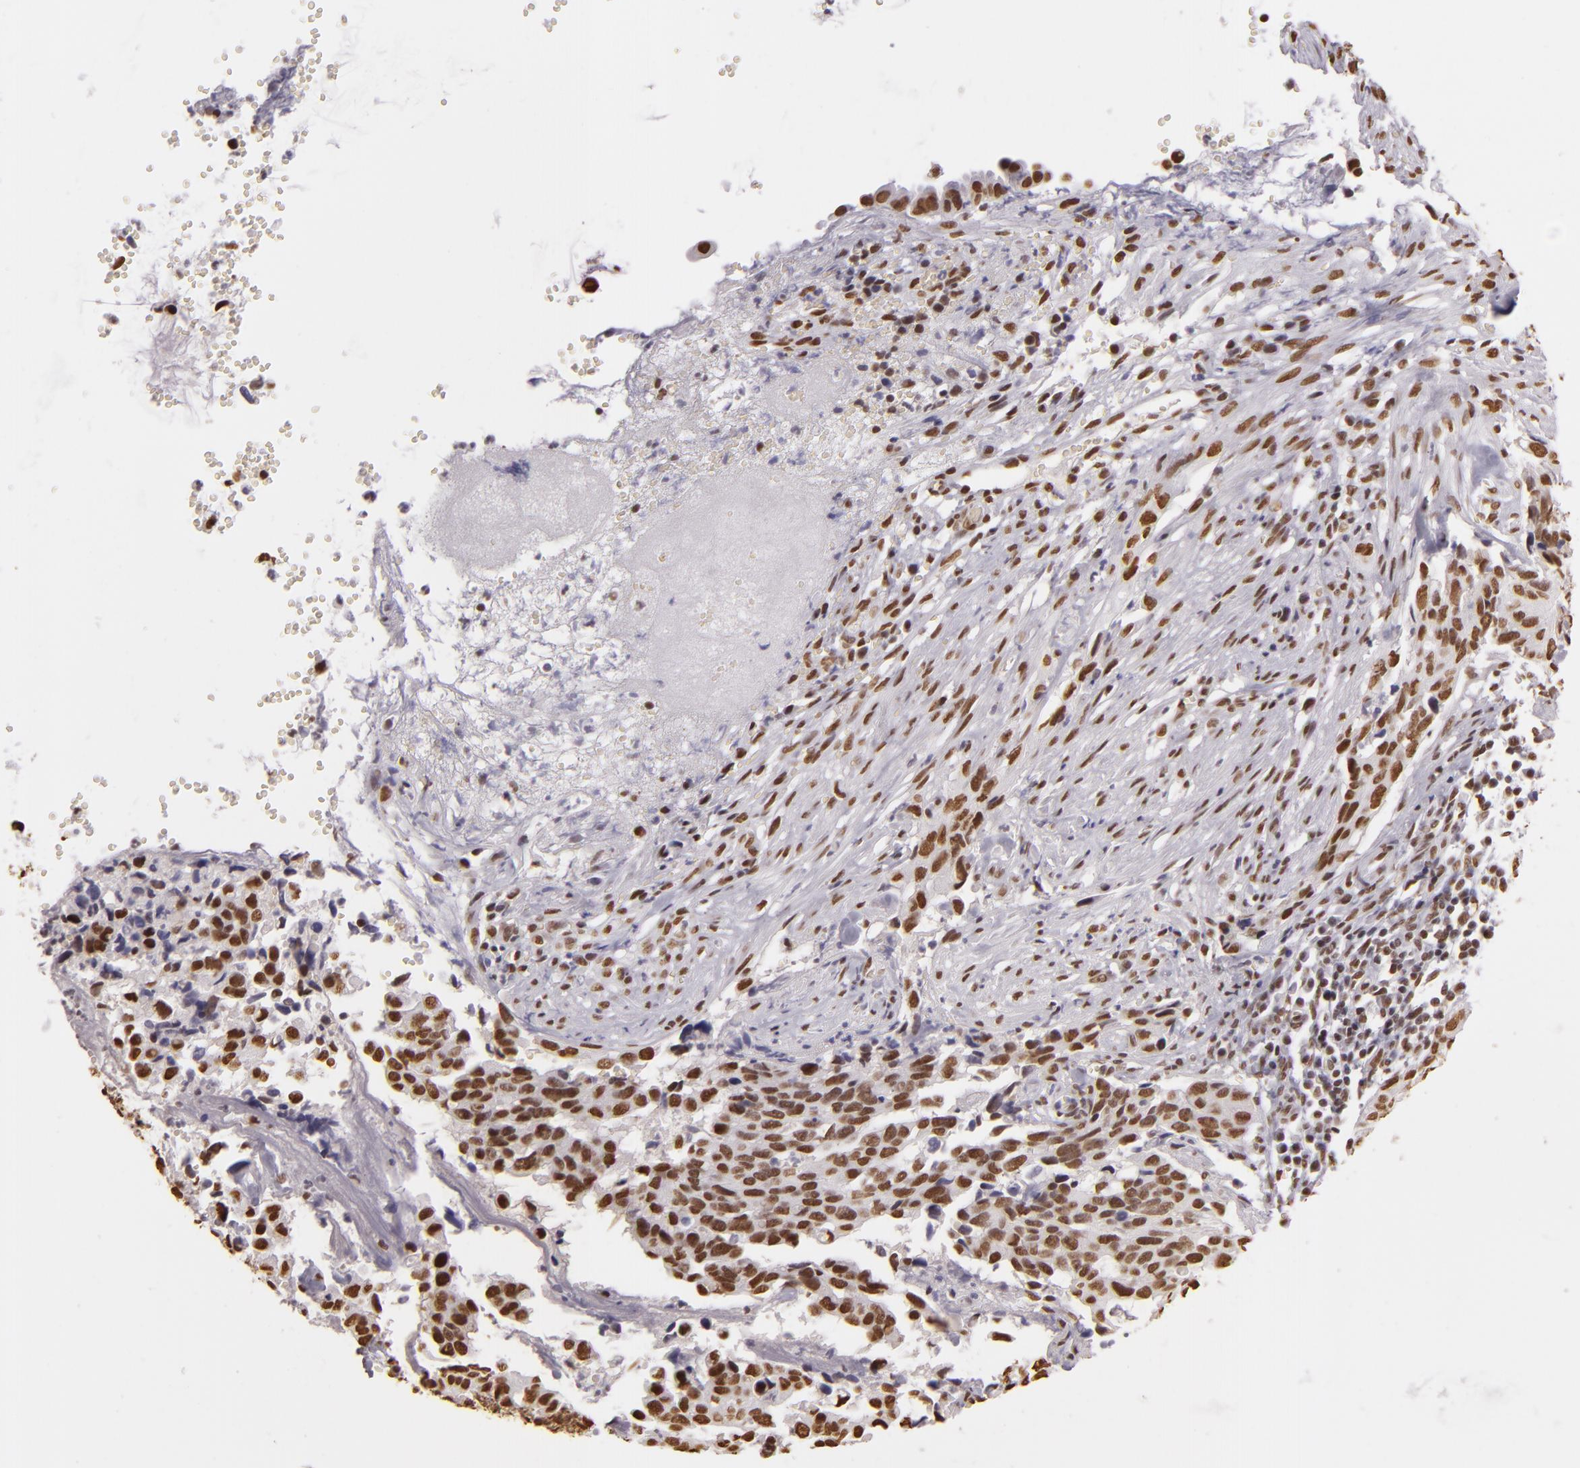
{"staining": {"intensity": "moderate", "quantity": ">75%", "location": "nuclear"}, "tissue": "cervical cancer", "cell_type": "Tumor cells", "image_type": "cancer", "snomed": [{"axis": "morphology", "description": "Normal tissue, NOS"}, {"axis": "morphology", "description": "Squamous cell carcinoma, NOS"}, {"axis": "topography", "description": "Cervix"}], "caption": "Protein staining by immunohistochemistry displays moderate nuclear expression in about >75% of tumor cells in cervical cancer.", "gene": "PAPOLA", "patient": {"sex": "female", "age": 45}}